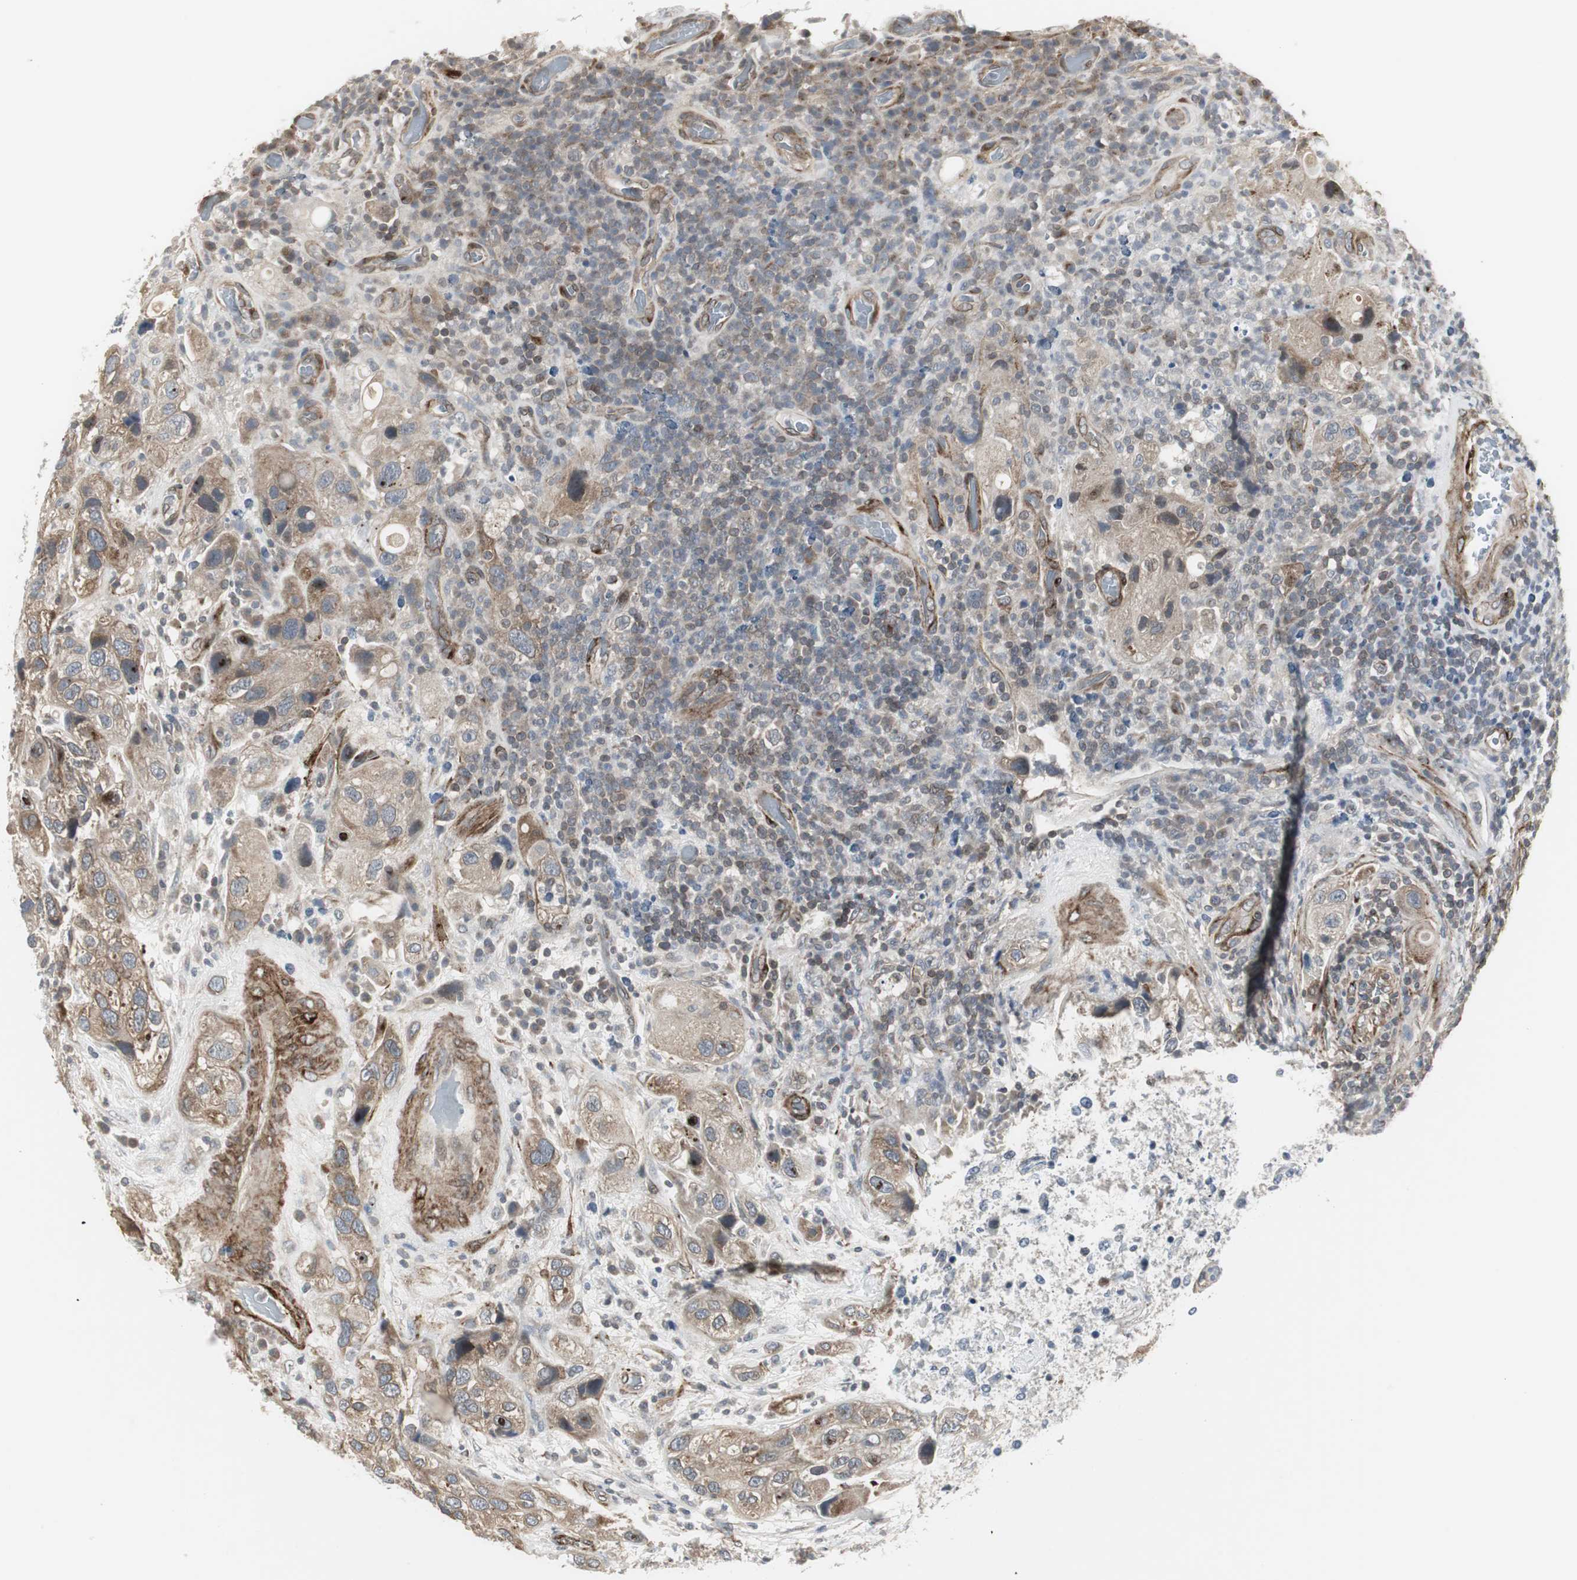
{"staining": {"intensity": "moderate", "quantity": "25%-75%", "location": "cytoplasmic/membranous"}, "tissue": "urothelial cancer", "cell_type": "Tumor cells", "image_type": "cancer", "snomed": [{"axis": "morphology", "description": "Urothelial carcinoma, High grade"}, {"axis": "topography", "description": "Urinary bladder"}], "caption": "Protein expression analysis of urothelial cancer reveals moderate cytoplasmic/membranous expression in about 25%-75% of tumor cells.", "gene": "SCYL3", "patient": {"sex": "female", "age": 64}}